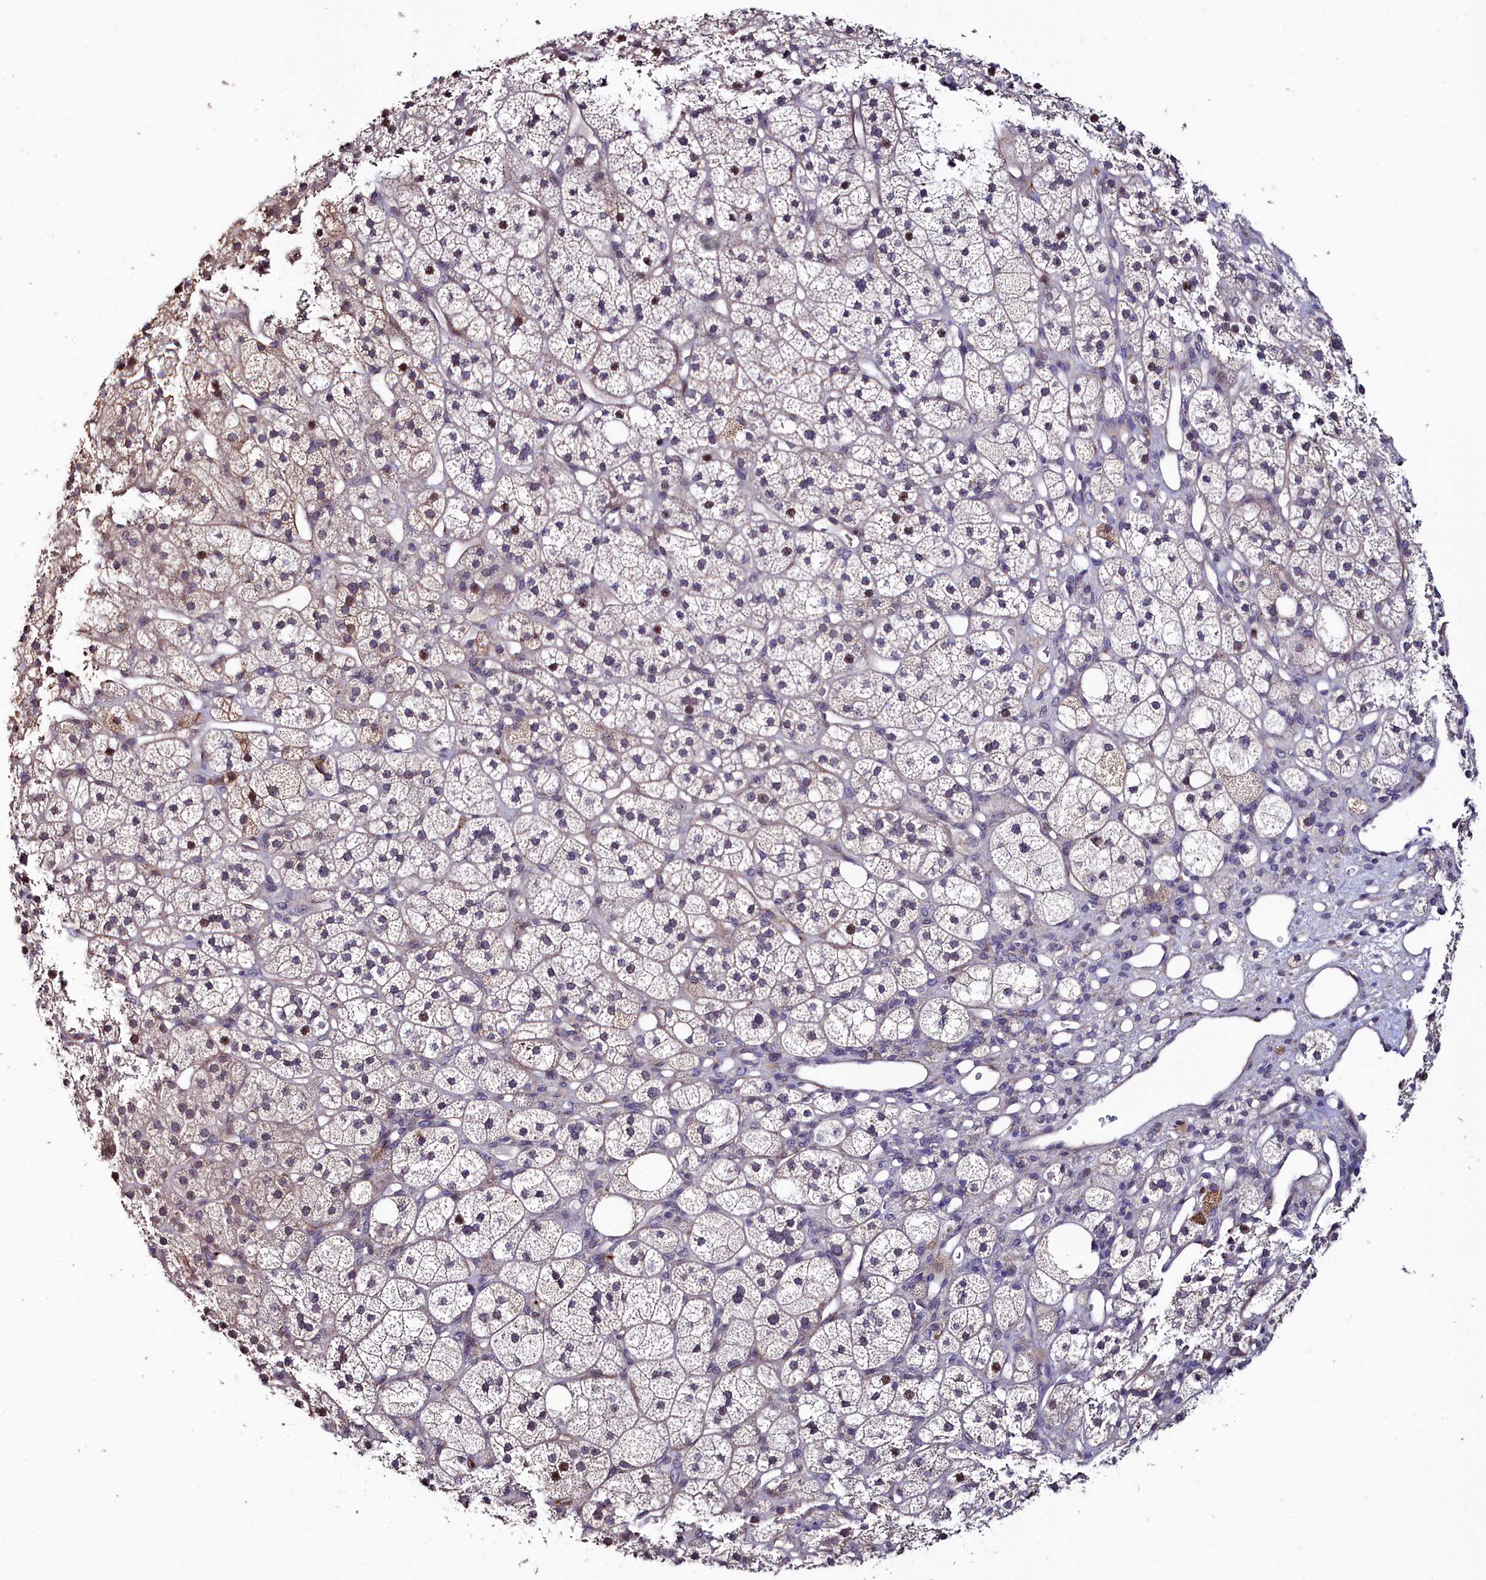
{"staining": {"intensity": "moderate", "quantity": "<25%", "location": "nuclear"}, "tissue": "adrenal gland", "cell_type": "Glandular cells", "image_type": "normal", "snomed": [{"axis": "morphology", "description": "Normal tissue, NOS"}, {"axis": "topography", "description": "Adrenal gland"}], "caption": "Immunohistochemical staining of unremarkable human adrenal gland reveals low levels of moderate nuclear staining in approximately <25% of glandular cells.", "gene": "C4orf19", "patient": {"sex": "male", "age": 61}}